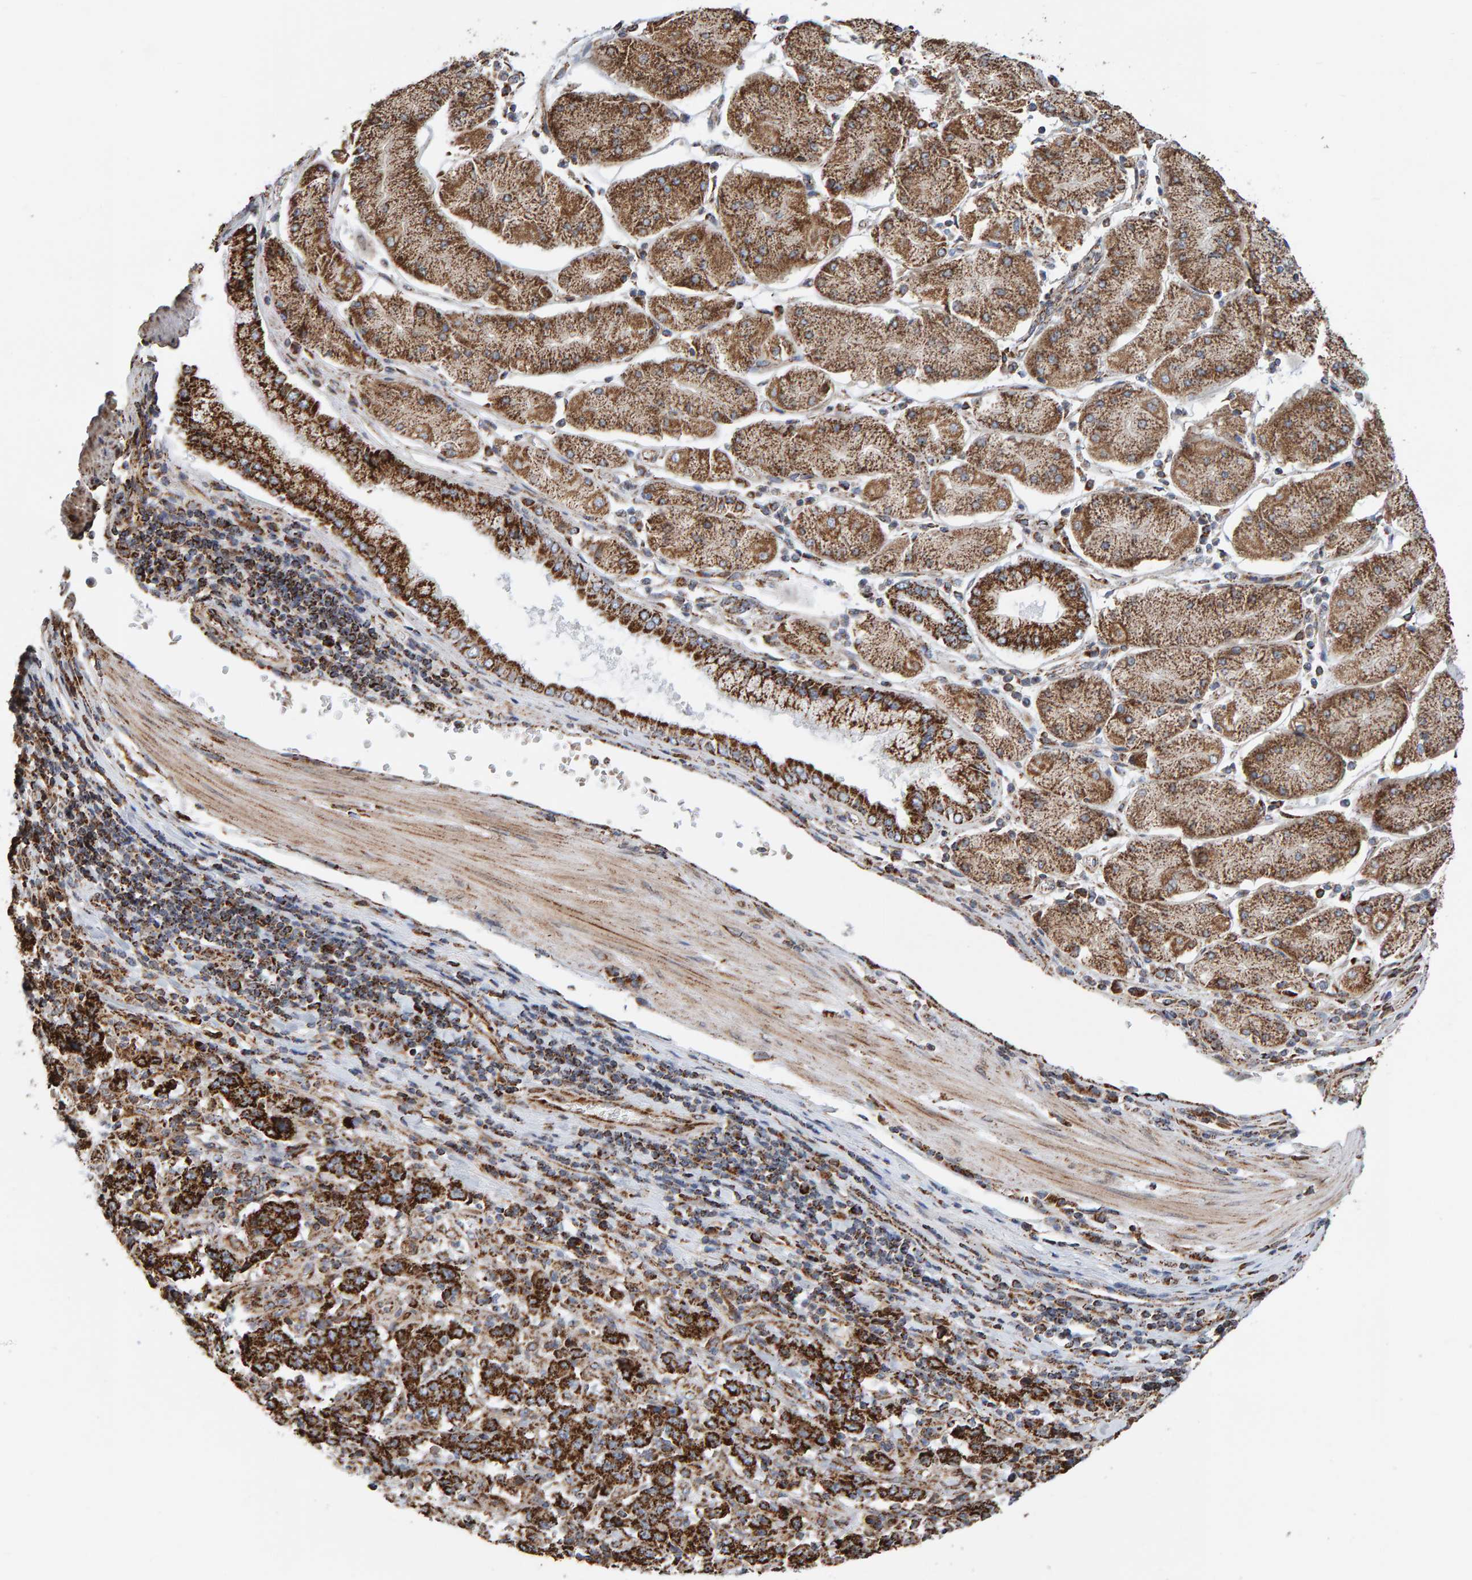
{"staining": {"intensity": "strong", "quantity": ">75%", "location": "cytoplasmic/membranous"}, "tissue": "stomach cancer", "cell_type": "Tumor cells", "image_type": "cancer", "snomed": [{"axis": "morphology", "description": "Normal tissue, NOS"}, {"axis": "morphology", "description": "Adenocarcinoma, NOS"}, {"axis": "topography", "description": "Stomach, upper"}, {"axis": "topography", "description": "Stomach"}], "caption": "Protein expression analysis of stomach cancer (adenocarcinoma) exhibits strong cytoplasmic/membranous positivity in approximately >75% of tumor cells.", "gene": "MRPL45", "patient": {"sex": "male", "age": 59}}